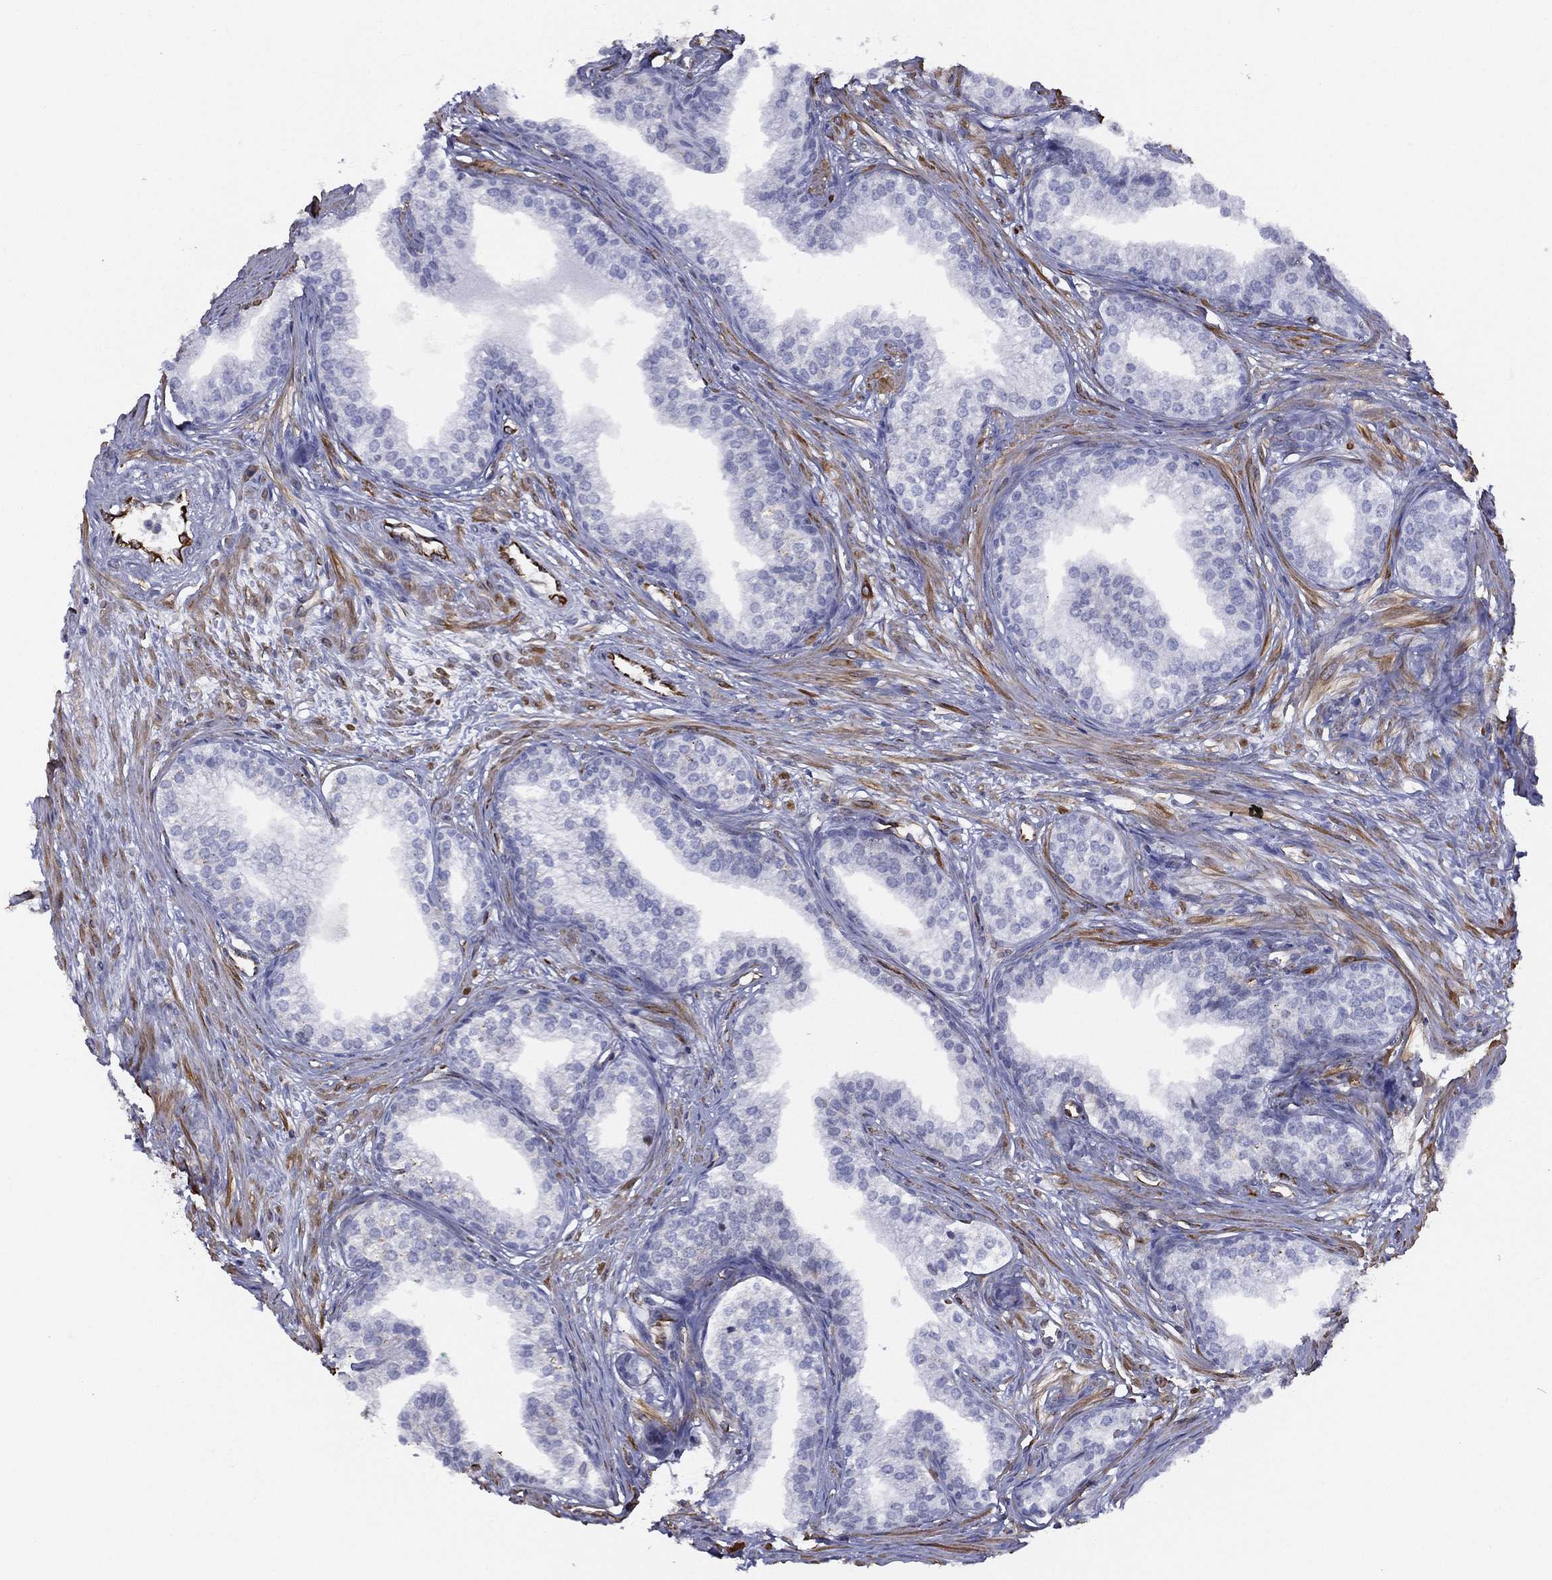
{"staining": {"intensity": "negative", "quantity": "none", "location": "none"}, "tissue": "prostate", "cell_type": "Glandular cells", "image_type": "normal", "snomed": [{"axis": "morphology", "description": "Normal tissue, NOS"}, {"axis": "topography", "description": "Prostate"}], "caption": "A high-resolution image shows immunohistochemistry (IHC) staining of normal prostate, which shows no significant staining in glandular cells. The staining is performed using DAB (3,3'-diaminobenzidine) brown chromogen with nuclei counter-stained in using hematoxylin.", "gene": "MAS1", "patient": {"sex": "male", "age": 65}}